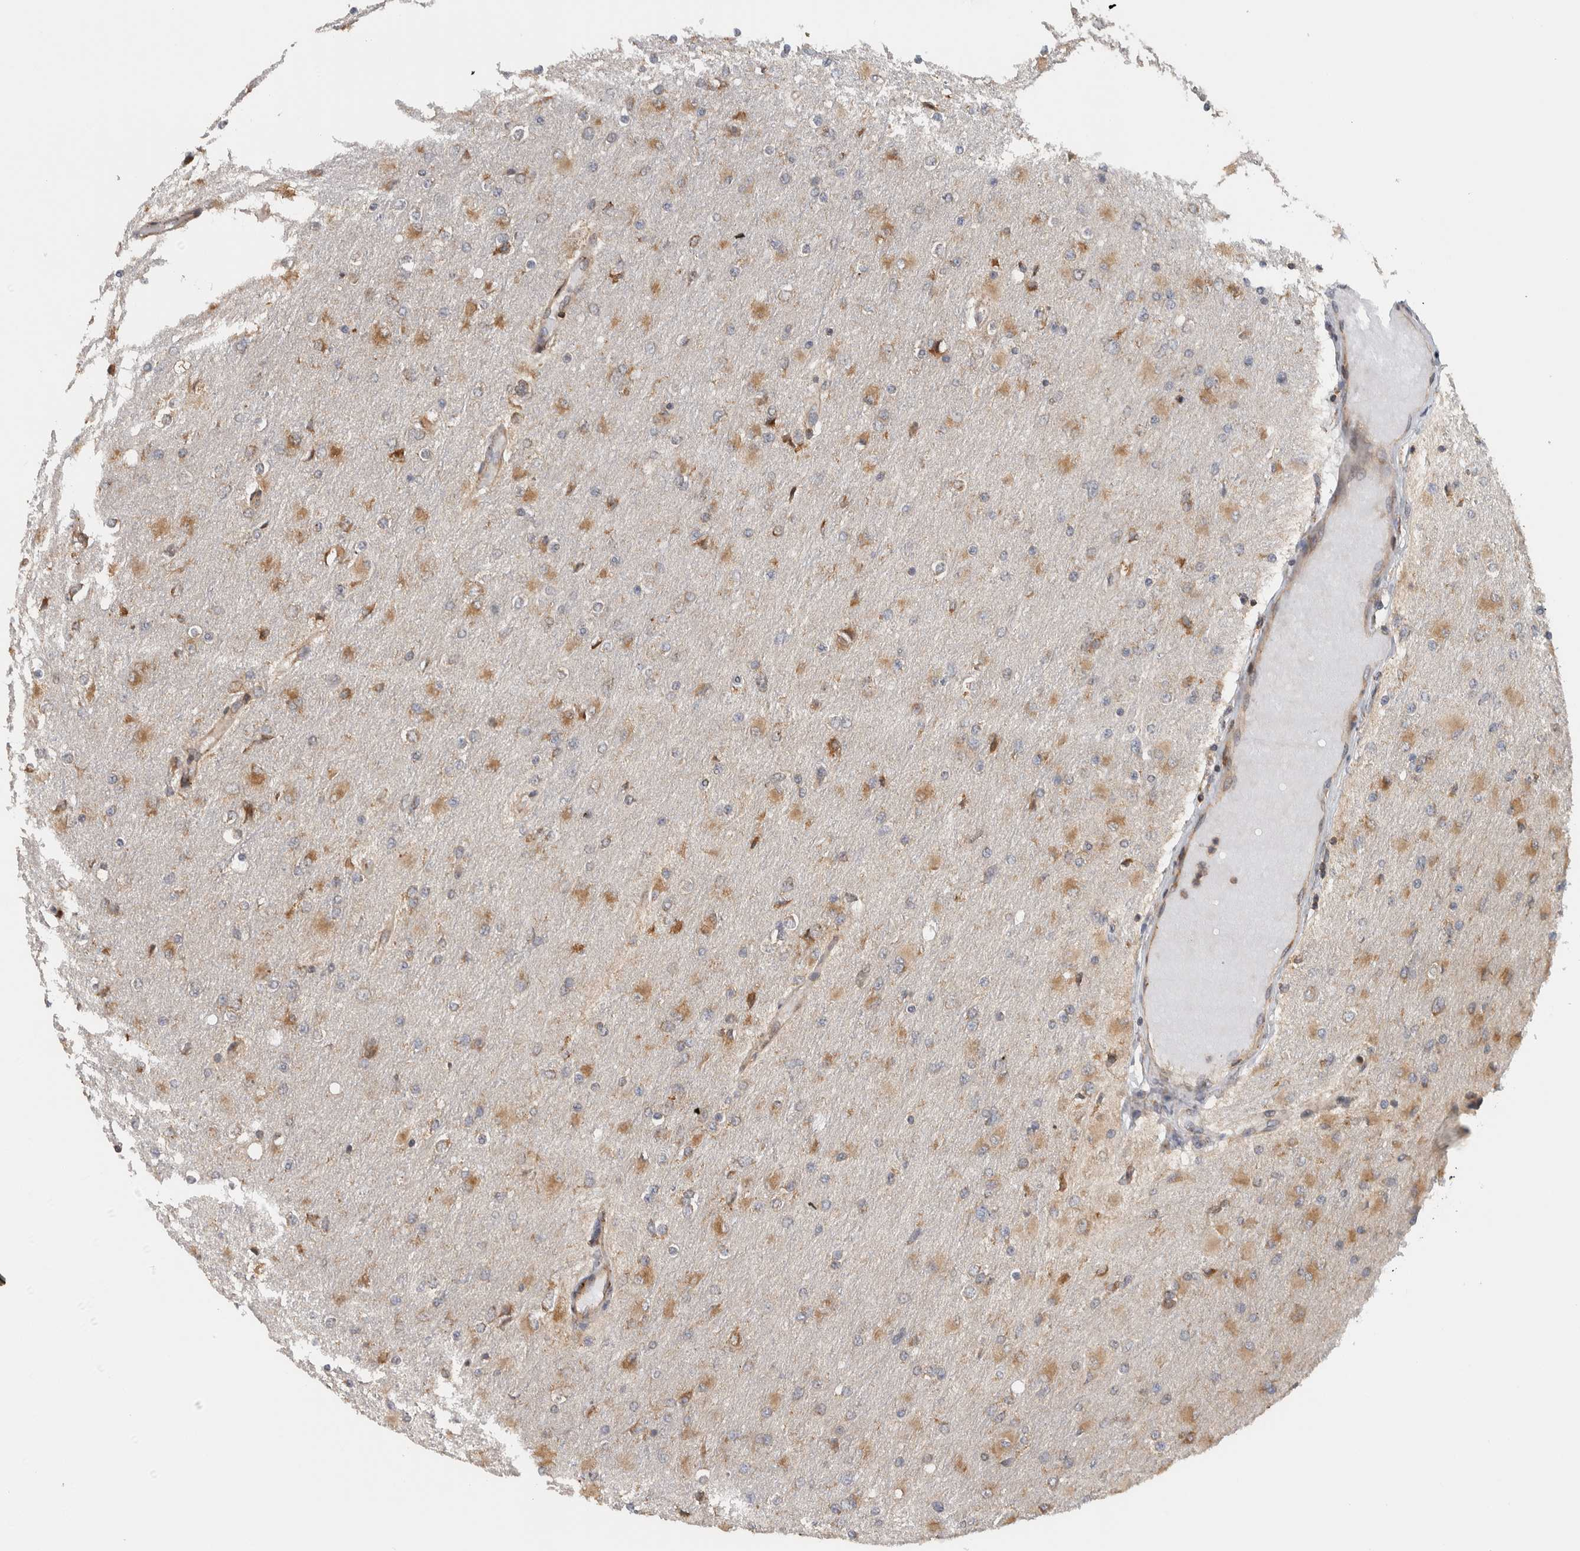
{"staining": {"intensity": "weak", "quantity": "<25%", "location": "cytoplasmic/membranous"}, "tissue": "glioma", "cell_type": "Tumor cells", "image_type": "cancer", "snomed": [{"axis": "morphology", "description": "Glioma, malignant, High grade"}, {"axis": "topography", "description": "Cerebral cortex"}], "caption": "Immunohistochemistry (IHC) histopathology image of human malignant high-grade glioma stained for a protein (brown), which shows no expression in tumor cells.", "gene": "EIF3H", "patient": {"sex": "female", "age": 36}}